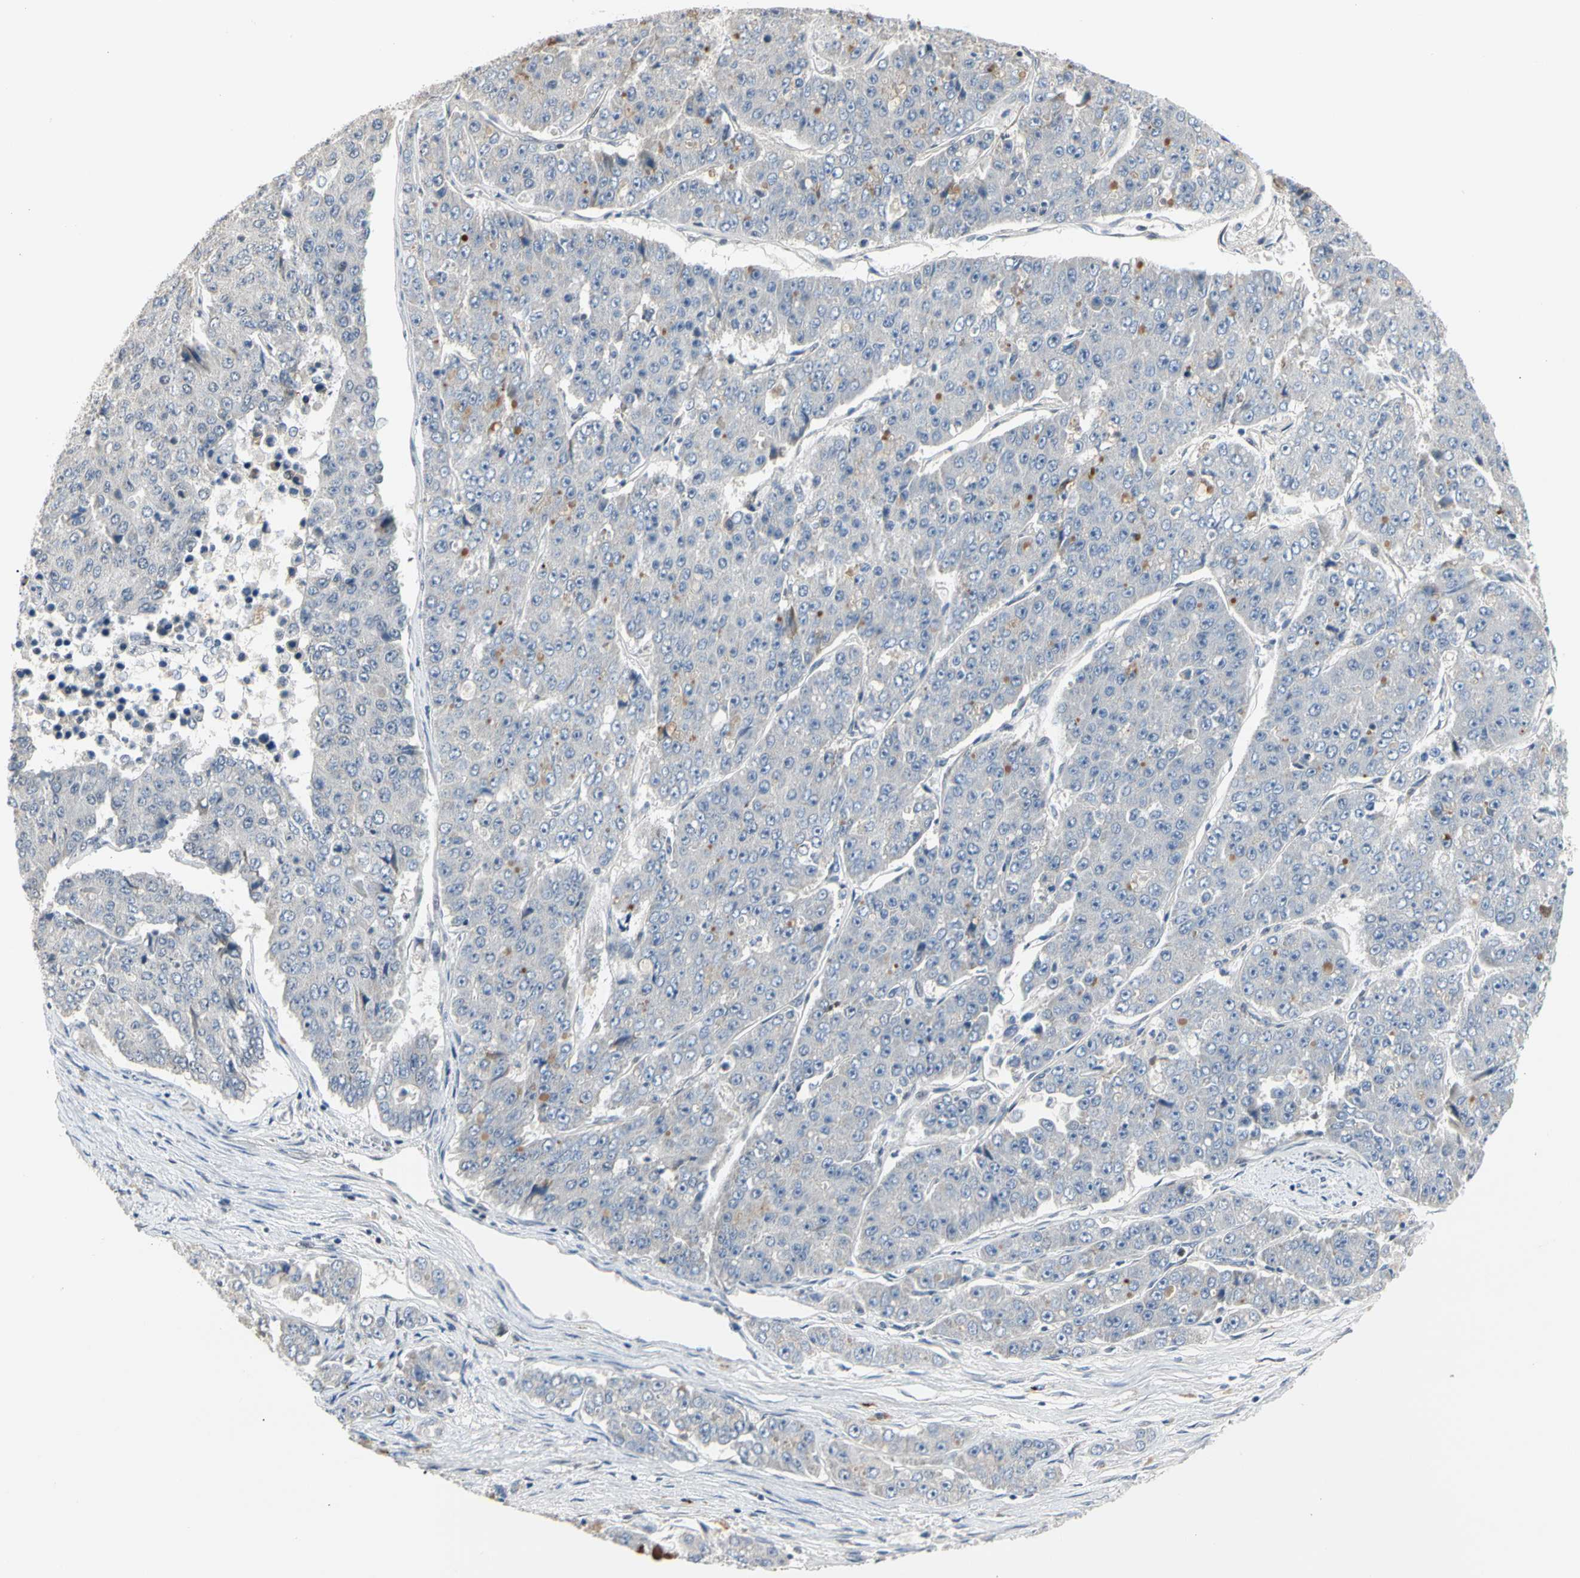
{"staining": {"intensity": "negative", "quantity": "none", "location": "none"}, "tissue": "pancreatic cancer", "cell_type": "Tumor cells", "image_type": "cancer", "snomed": [{"axis": "morphology", "description": "Adenocarcinoma, NOS"}, {"axis": "topography", "description": "Pancreas"}], "caption": "Micrograph shows no protein positivity in tumor cells of pancreatic cancer tissue.", "gene": "GREM1", "patient": {"sex": "male", "age": 50}}